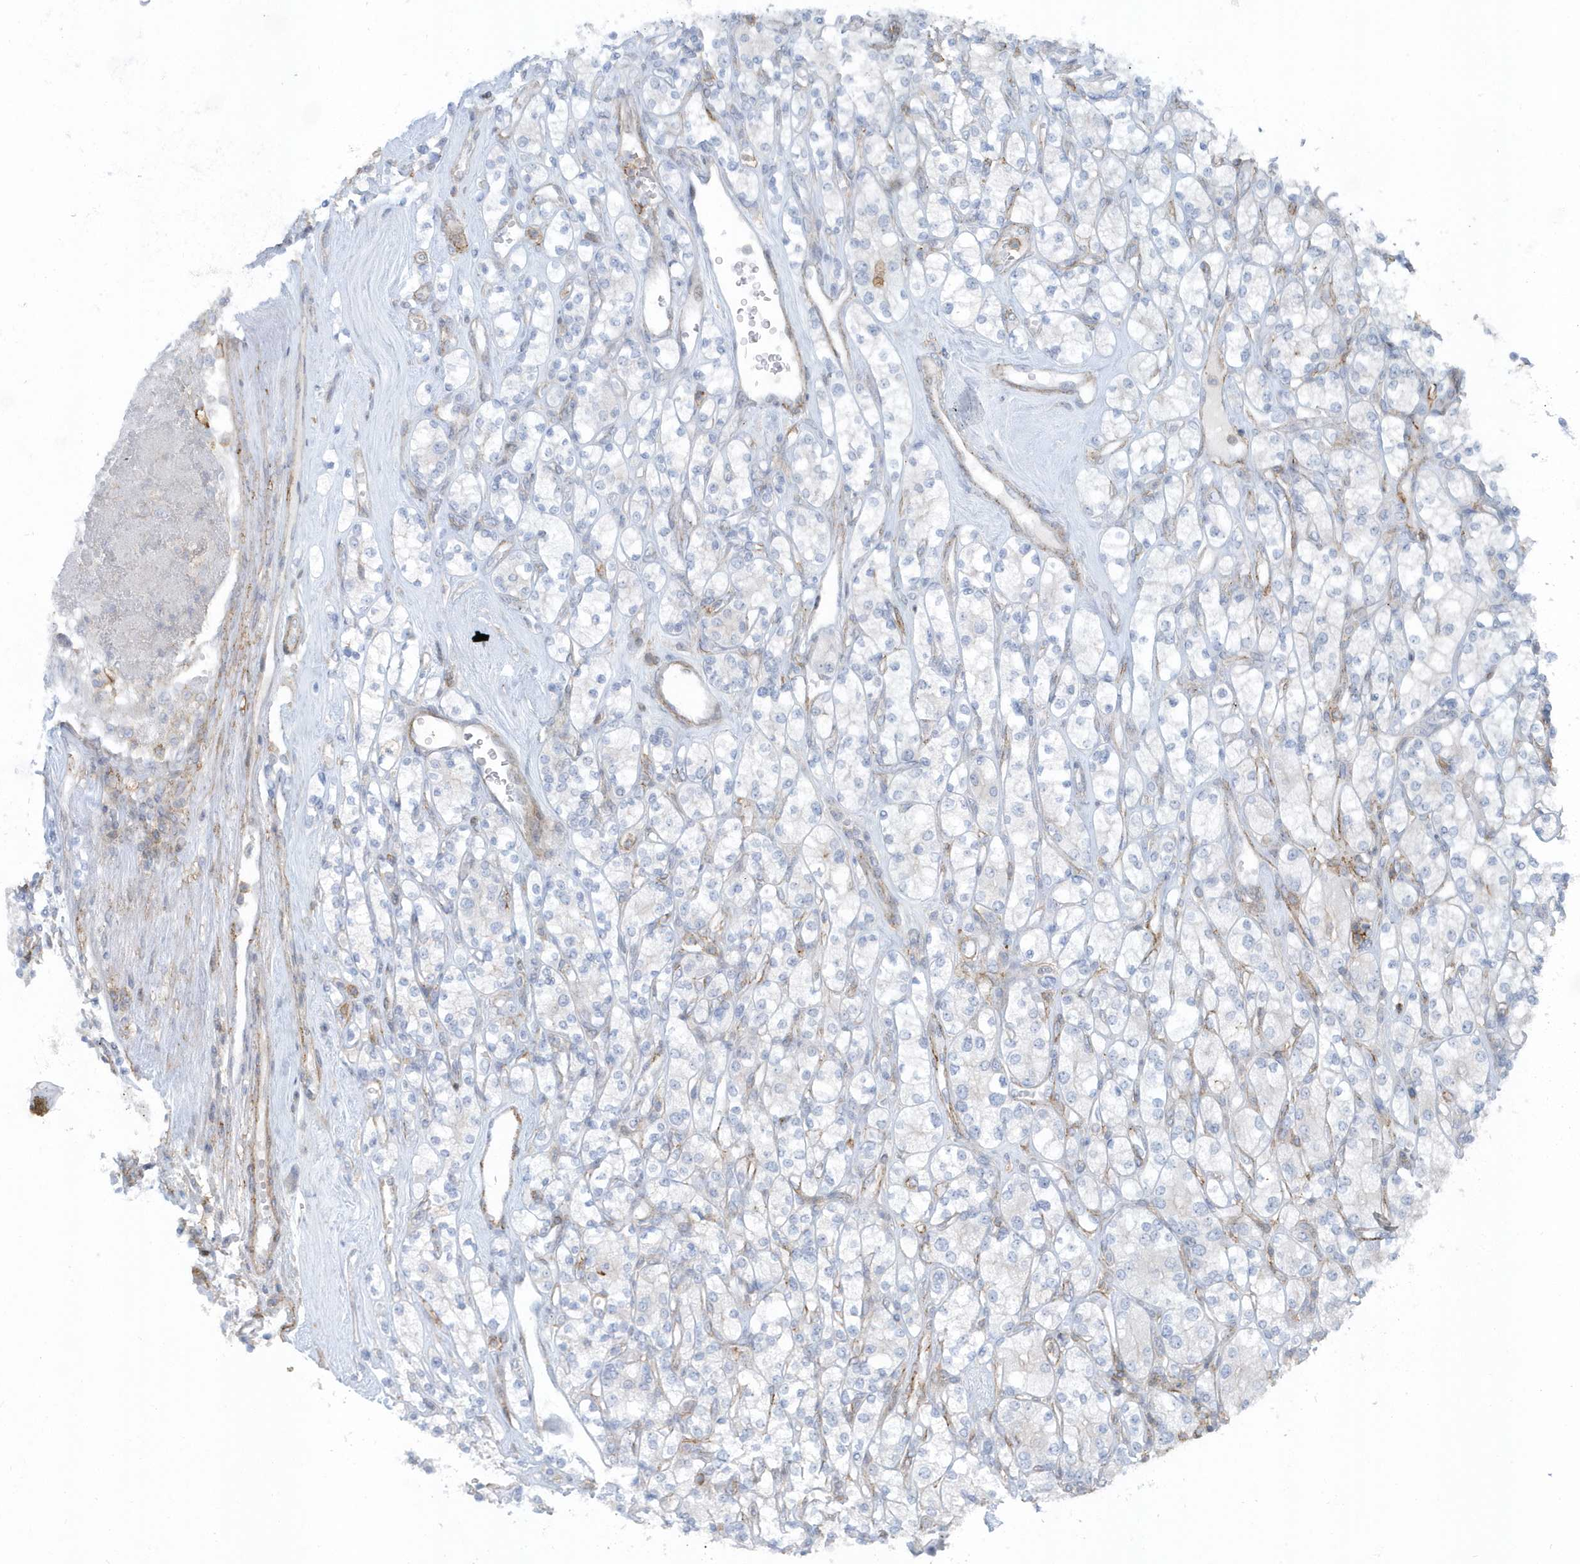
{"staining": {"intensity": "negative", "quantity": "none", "location": "none"}, "tissue": "renal cancer", "cell_type": "Tumor cells", "image_type": "cancer", "snomed": [{"axis": "morphology", "description": "Adenocarcinoma, NOS"}, {"axis": "topography", "description": "Kidney"}], "caption": "Immunohistochemistry of human renal cancer (adenocarcinoma) reveals no expression in tumor cells. (Stains: DAB (3,3'-diaminobenzidine) immunohistochemistry with hematoxylin counter stain, Microscopy: brightfield microscopy at high magnification).", "gene": "CACNB2", "patient": {"sex": "male", "age": 77}}